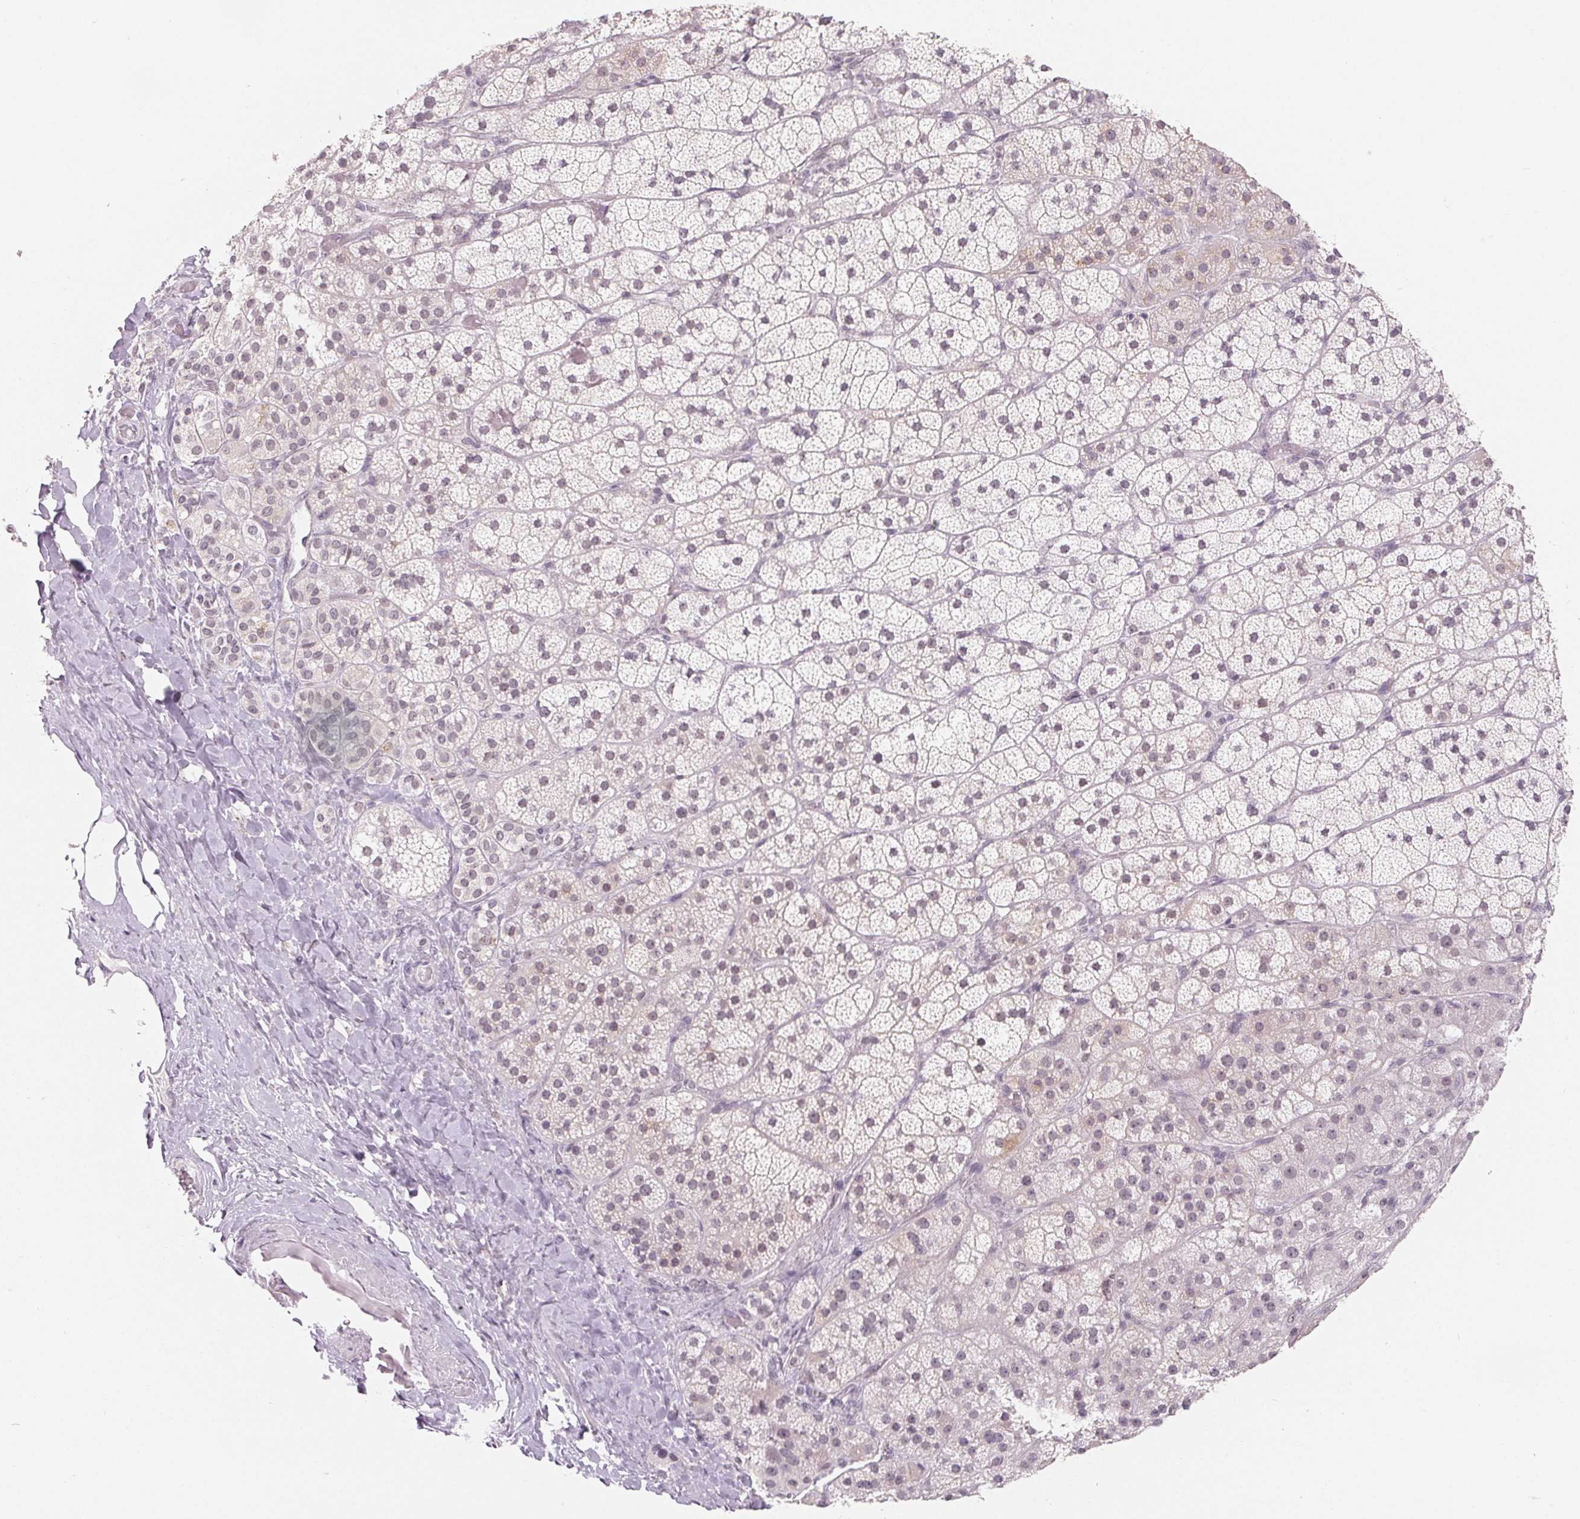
{"staining": {"intensity": "weak", "quantity": "<25%", "location": "nuclear"}, "tissue": "adrenal gland", "cell_type": "Glandular cells", "image_type": "normal", "snomed": [{"axis": "morphology", "description": "Normal tissue, NOS"}, {"axis": "topography", "description": "Adrenal gland"}], "caption": "Adrenal gland stained for a protein using immunohistochemistry (IHC) shows no expression glandular cells.", "gene": "NXF3", "patient": {"sex": "male", "age": 57}}